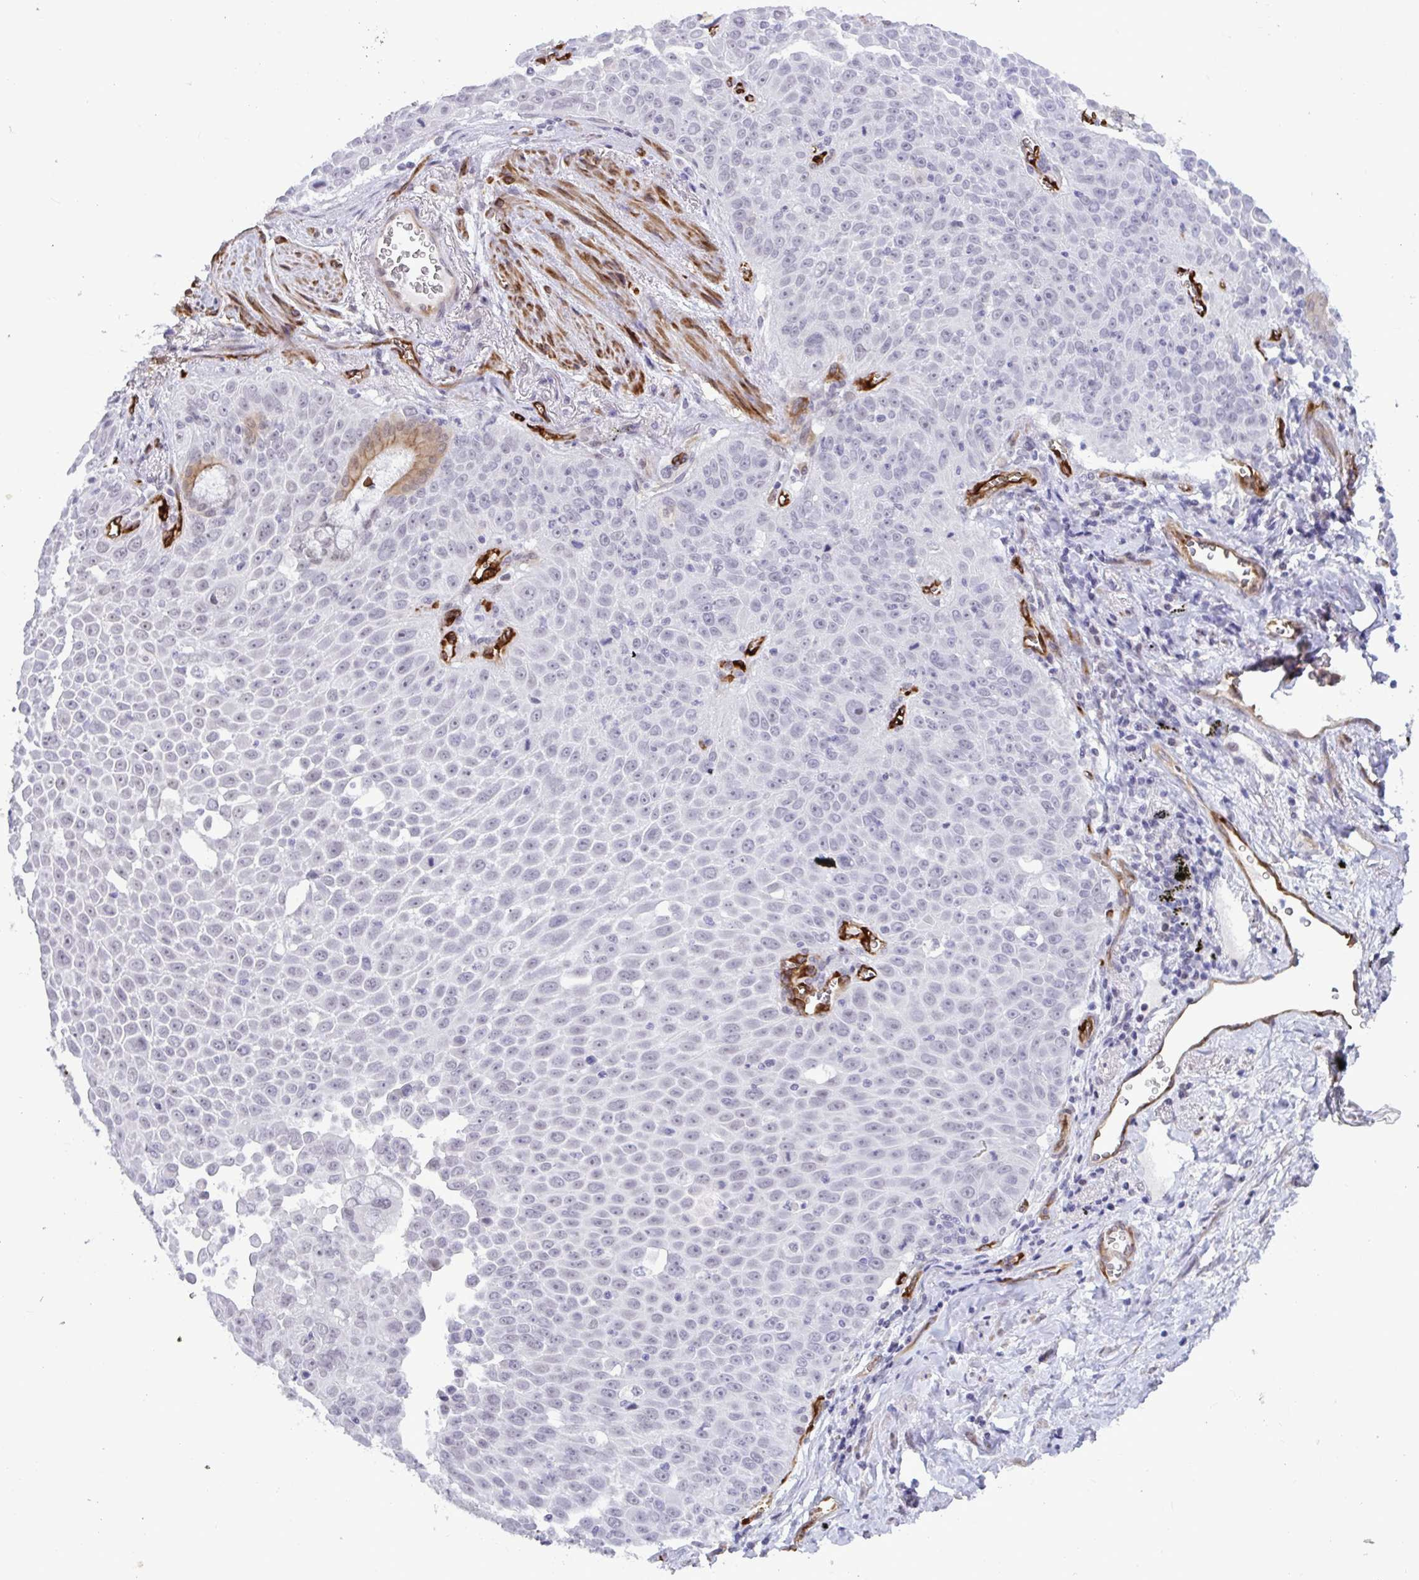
{"staining": {"intensity": "negative", "quantity": "none", "location": "none"}, "tissue": "lung cancer", "cell_type": "Tumor cells", "image_type": "cancer", "snomed": [{"axis": "morphology", "description": "Squamous cell carcinoma, NOS"}, {"axis": "morphology", "description": "Squamous cell carcinoma, metastatic, NOS"}, {"axis": "topography", "description": "Lymph node"}, {"axis": "topography", "description": "Lung"}], "caption": "Immunohistochemistry histopathology image of squamous cell carcinoma (lung) stained for a protein (brown), which demonstrates no staining in tumor cells. (Stains: DAB immunohistochemistry with hematoxylin counter stain, Microscopy: brightfield microscopy at high magnification).", "gene": "EML1", "patient": {"sex": "female", "age": 62}}